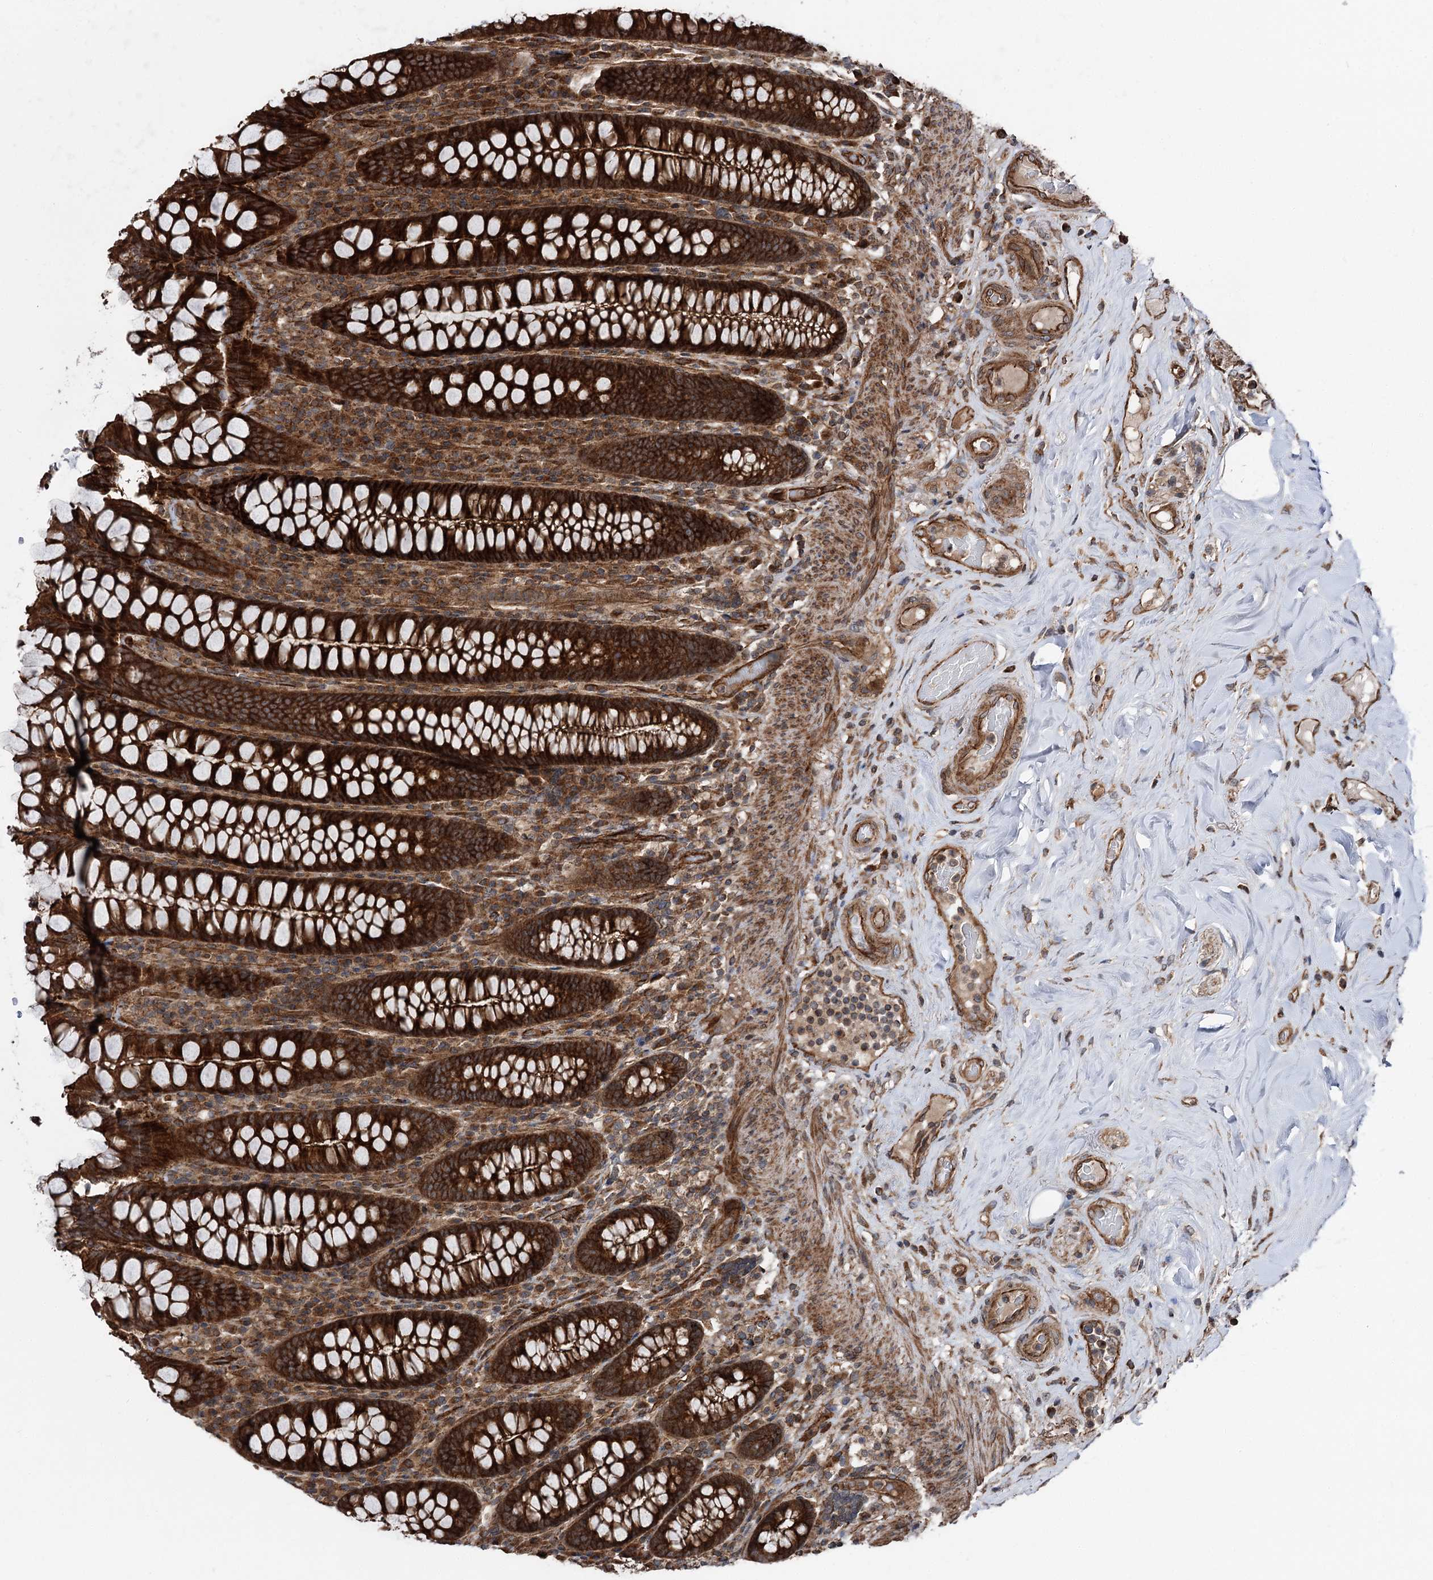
{"staining": {"intensity": "moderate", "quantity": ">75%", "location": "cytoplasmic/membranous"}, "tissue": "colon", "cell_type": "Endothelial cells", "image_type": "normal", "snomed": [{"axis": "morphology", "description": "Normal tissue, NOS"}, {"axis": "topography", "description": "Colon"}], "caption": "Protein staining displays moderate cytoplasmic/membranous staining in approximately >75% of endothelial cells in normal colon. (DAB (3,3'-diaminobenzidine) IHC, brown staining for protein, blue staining for nuclei).", "gene": "ITFG2", "patient": {"sex": "female", "age": 79}}